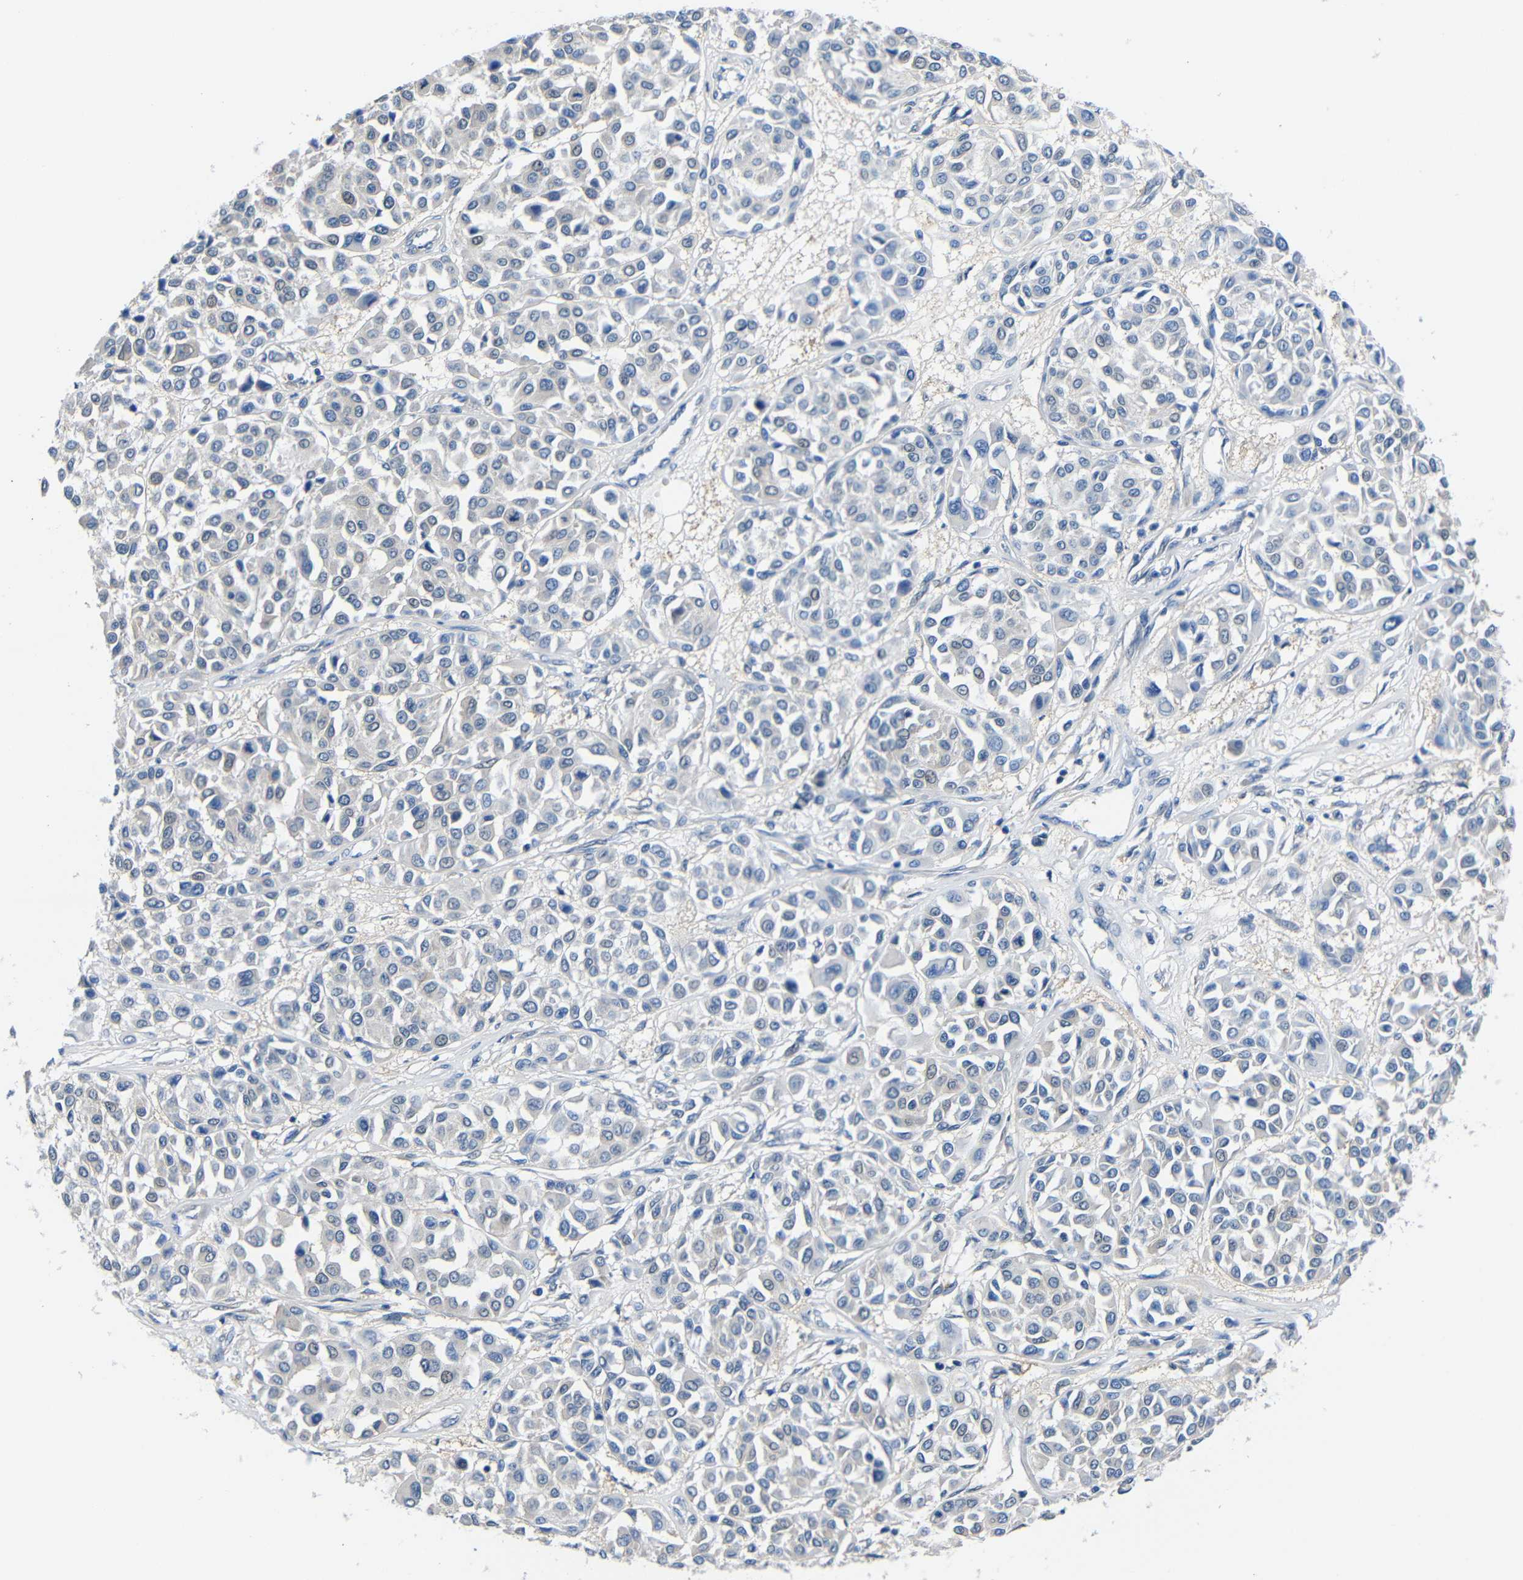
{"staining": {"intensity": "negative", "quantity": "none", "location": "none"}, "tissue": "melanoma", "cell_type": "Tumor cells", "image_type": "cancer", "snomed": [{"axis": "morphology", "description": "Malignant melanoma, Metastatic site"}, {"axis": "topography", "description": "Soft tissue"}], "caption": "Image shows no protein positivity in tumor cells of melanoma tissue. The staining is performed using DAB brown chromogen with nuclei counter-stained in using hematoxylin.", "gene": "NEGR1", "patient": {"sex": "male", "age": 41}}